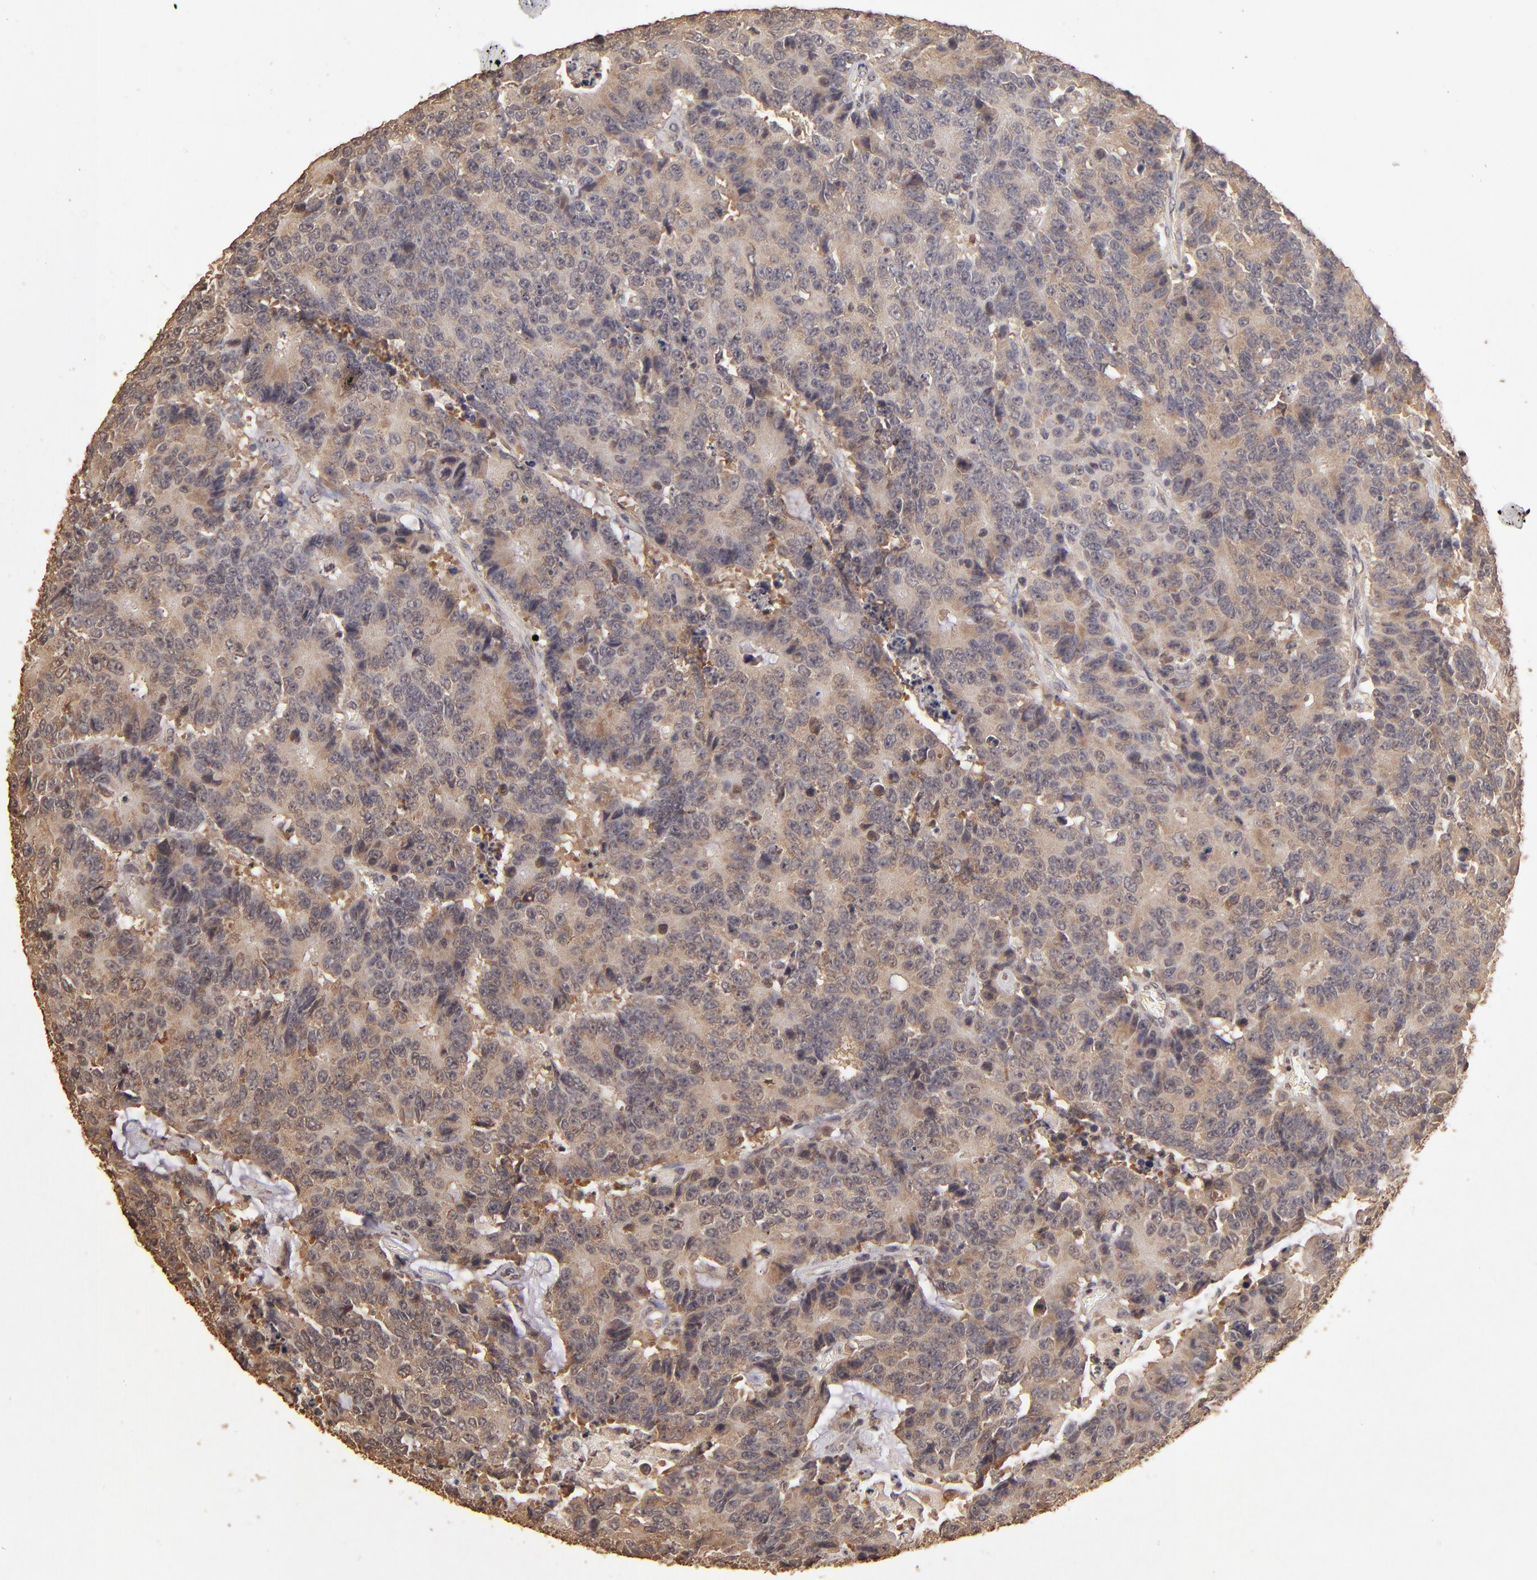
{"staining": {"intensity": "moderate", "quantity": ">75%", "location": "cytoplasmic/membranous"}, "tissue": "colorectal cancer", "cell_type": "Tumor cells", "image_type": "cancer", "snomed": [{"axis": "morphology", "description": "Adenocarcinoma, NOS"}, {"axis": "topography", "description": "Colon"}], "caption": "This histopathology image reveals immunohistochemistry staining of human adenocarcinoma (colorectal), with medium moderate cytoplasmic/membranous expression in about >75% of tumor cells.", "gene": "OPHN1", "patient": {"sex": "female", "age": 86}}